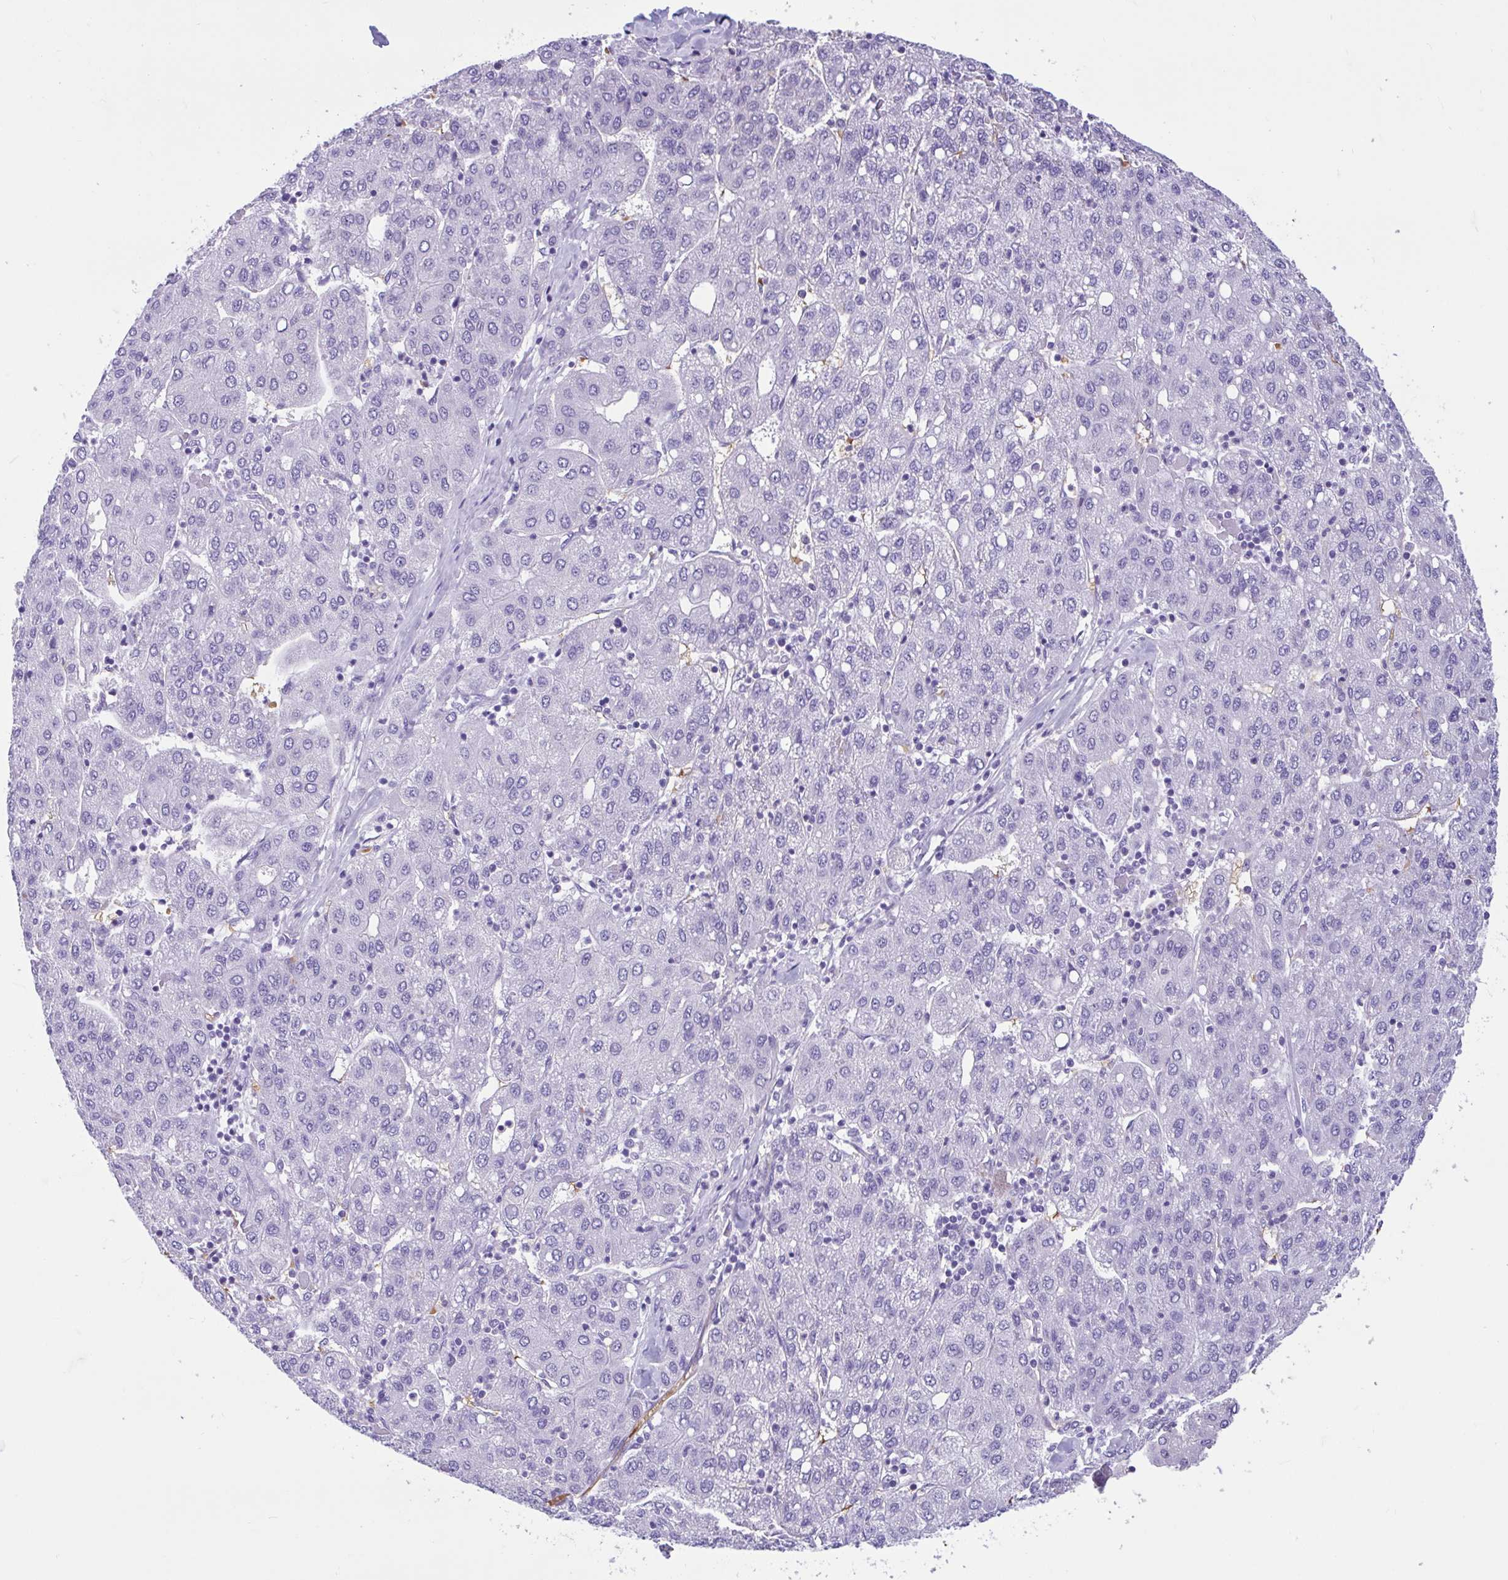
{"staining": {"intensity": "negative", "quantity": "none", "location": "none"}, "tissue": "liver cancer", "cell_type": "Tumor cells", "image_type": "cancer", "snomed": [{"axis": "morphology", "description": "Carcinoma, Hepatocellular, NOS"}, {"axis": "topography", "description": "Liver"}], "caption": "This is an immunohistochemistry (IHC) photomicrograph of hepatocellular carcinoma (liver). There is no staining in tumor cells.", "gene": "TMEM79", "patient": {"sex": "male", "age": 65}}